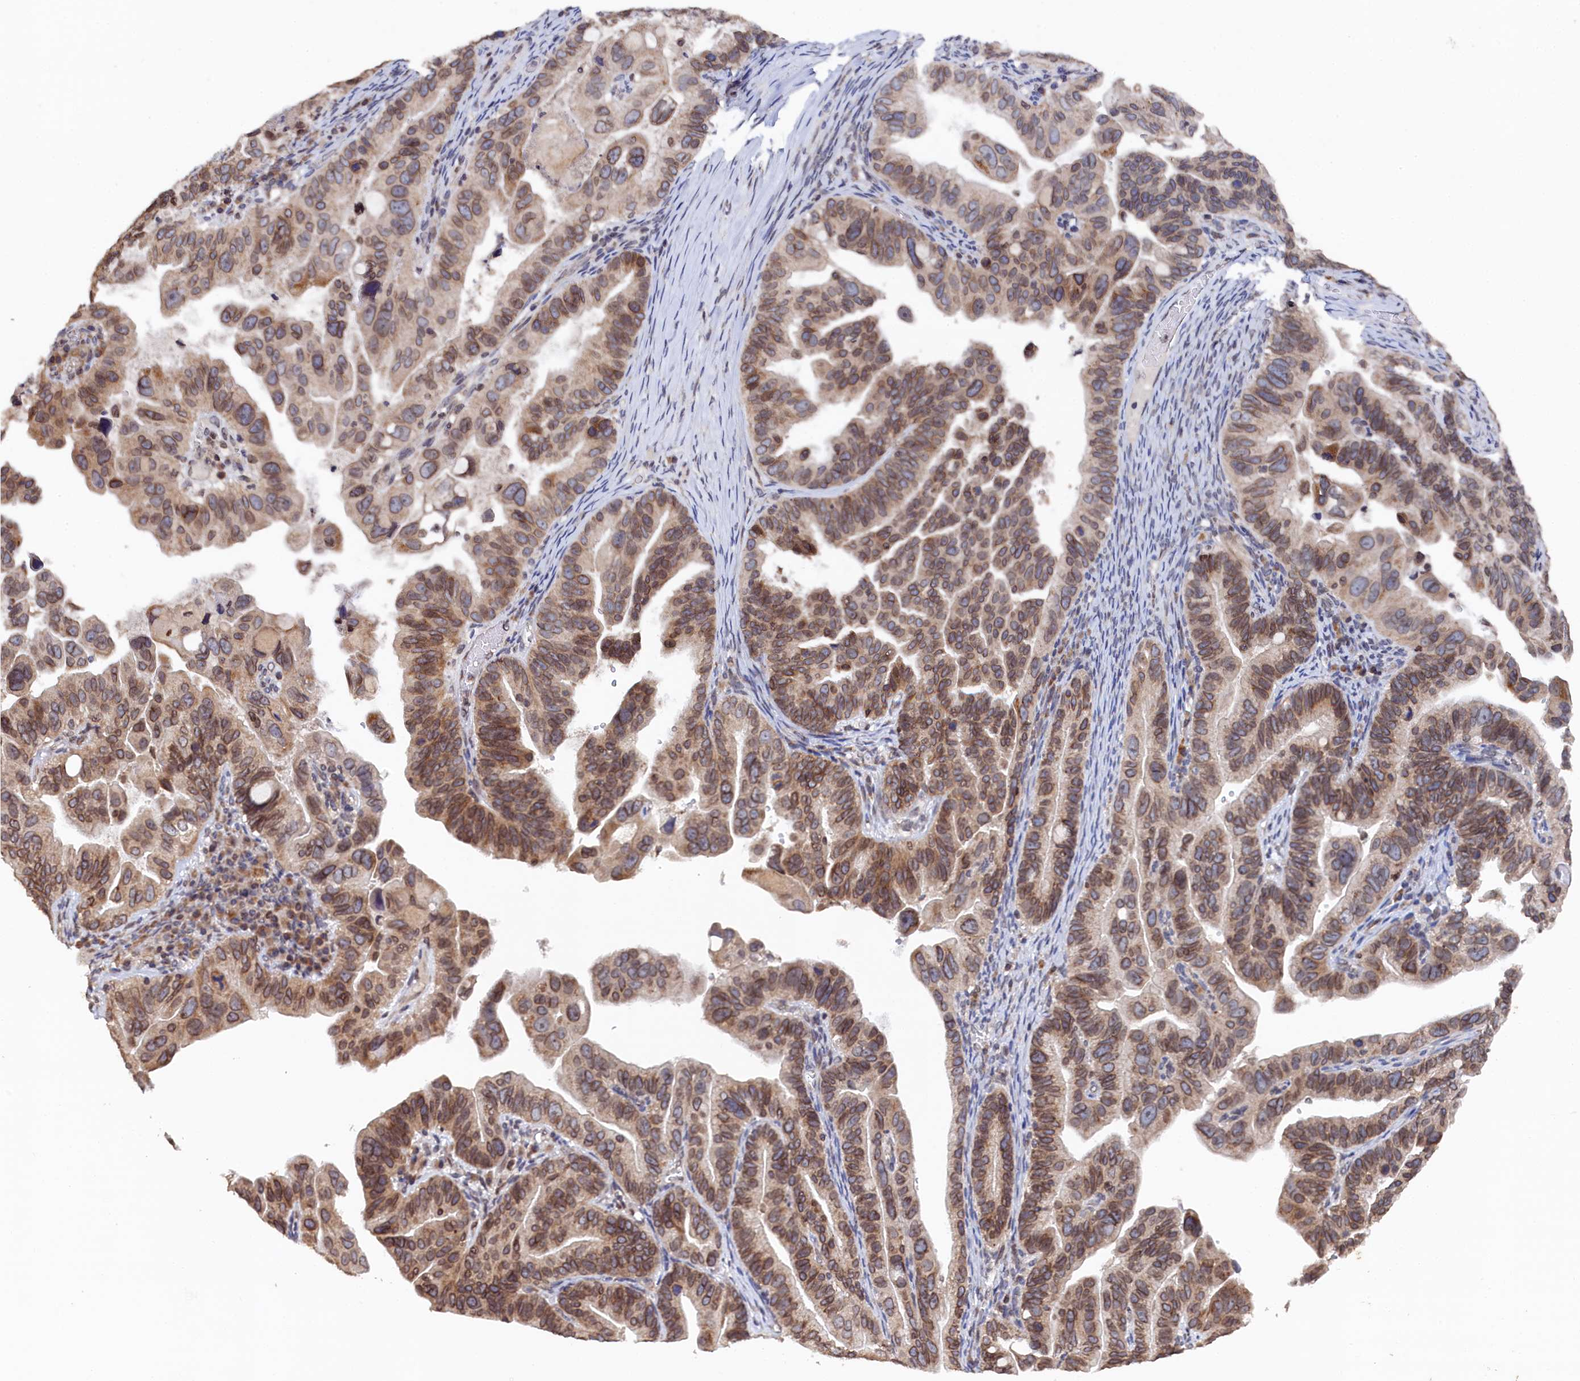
{"staining": {"intensity": "moderate", "quantity": ">75%", "location": "cytoplasmic/membranous,nuclear"}, "tissue": "ovarian cancer", "cell_type": "Tumor cells", "image_type": "cancer", "snomed": [{"axis": "morphology", "description": "Cystadenocarcinoma, serous, NOS"}, {"axis": "topography", "description": "Ovary"}], "caption": "Ovarian serous cystadenocarcinoma stained for a protein demonstrates moderate cytoplasmic/membranous and nuclear positivity in tumor cells.", "gene": "ANKEF1", "patient": {"sex": "female", "age": 56}}